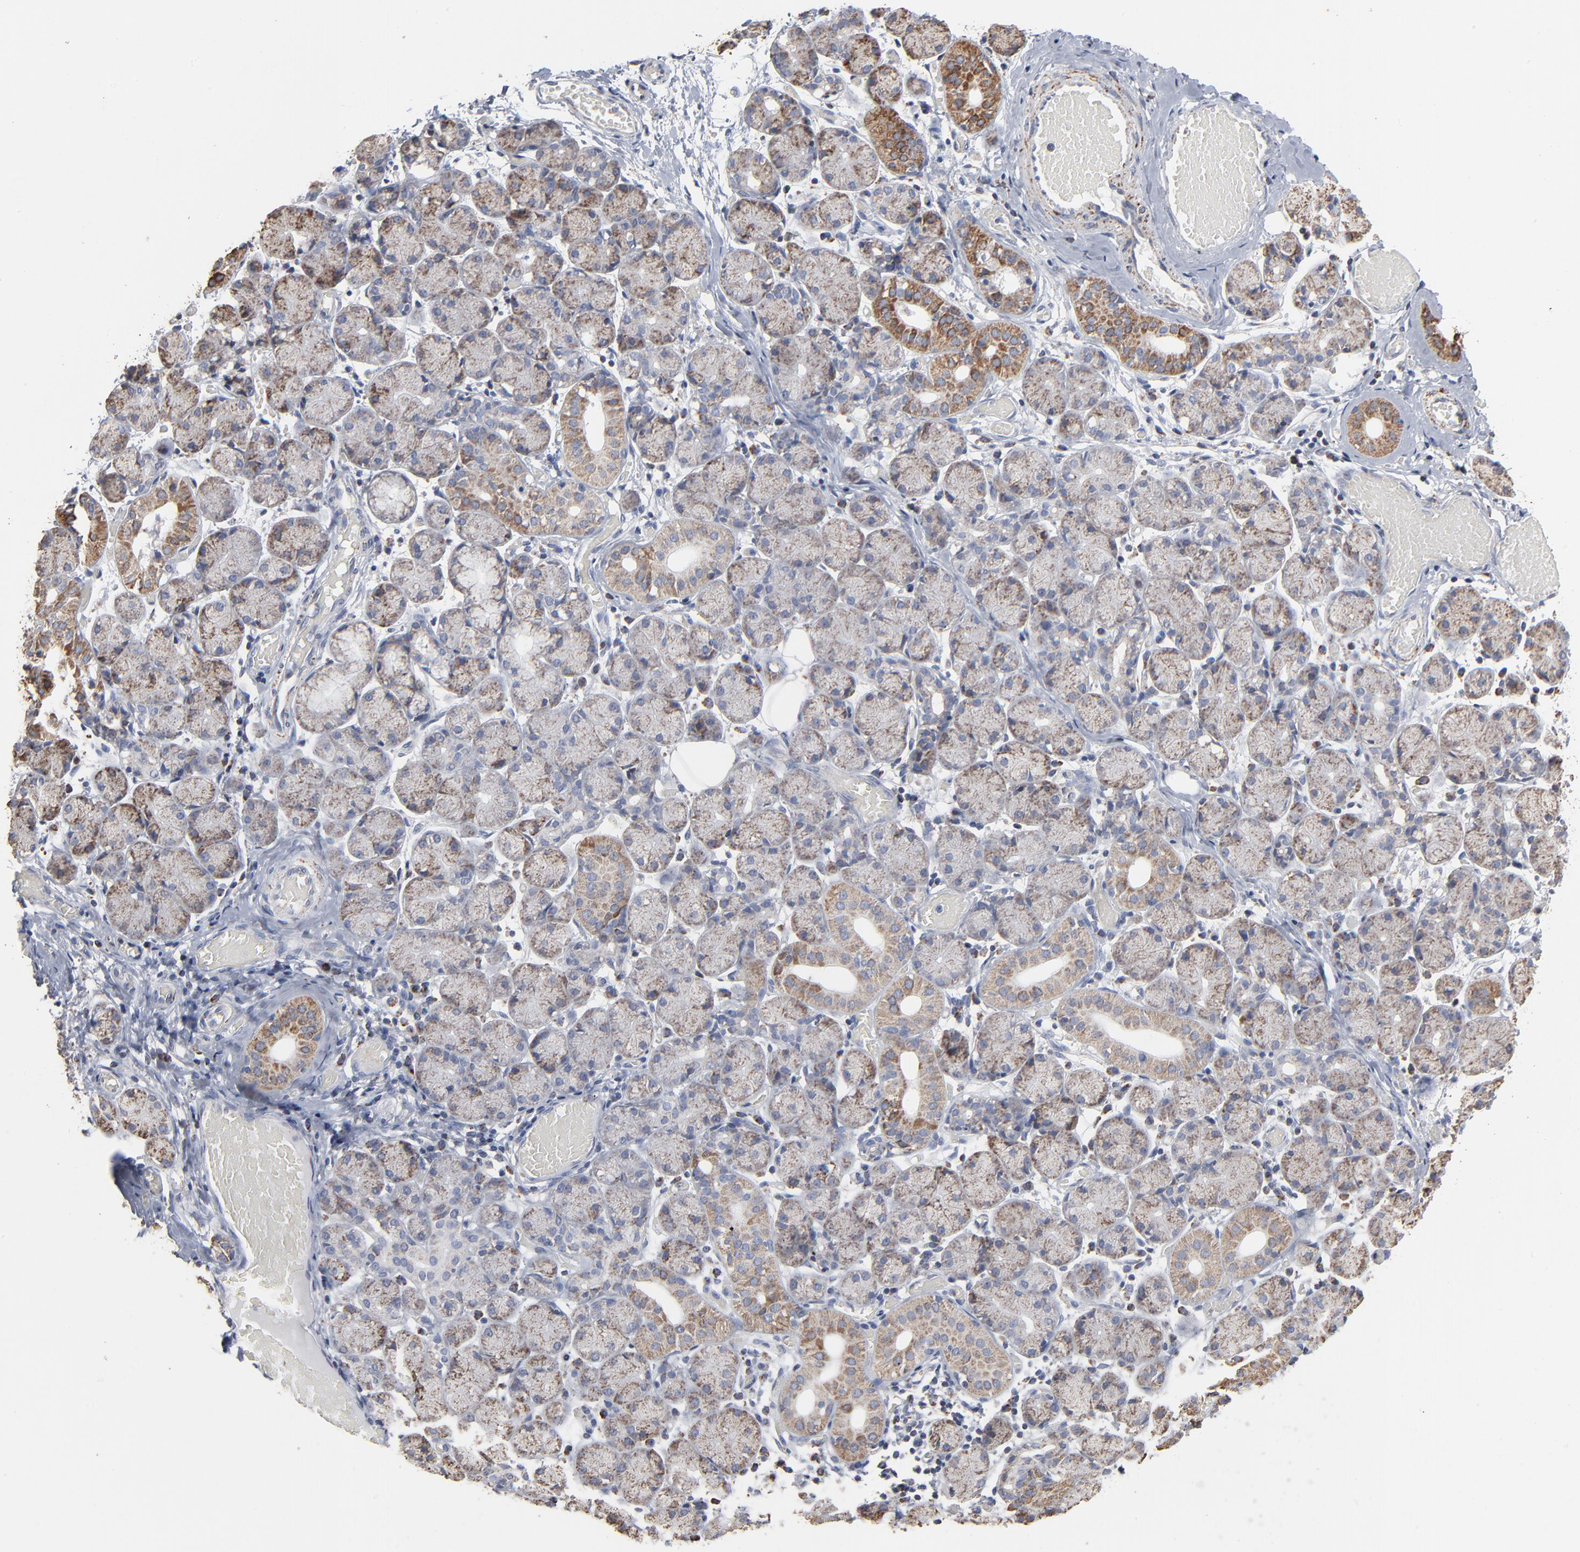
{"staining": {"intensity": "moderate", "quantity": ">75%", "location": "cytoplasmic/membranous"}, "tissue": "salivary gland", "cell_type": "Glandular cells", "image_type": "normal", "snomed": [{"axis": "morphology", "description": "Normal tissue, NOS"}, {"axis": "topography", "description": "Salivary gland"}], "caption": "Immunohistochemistry (IHC) (DAB) staining of normal salivary gland shows moderate cytoplasmic/membranous protein expression in approximately >75% of glandular cells.", "gene": "UQCRC1", "patient": {"sex": "female", "age": 24}}